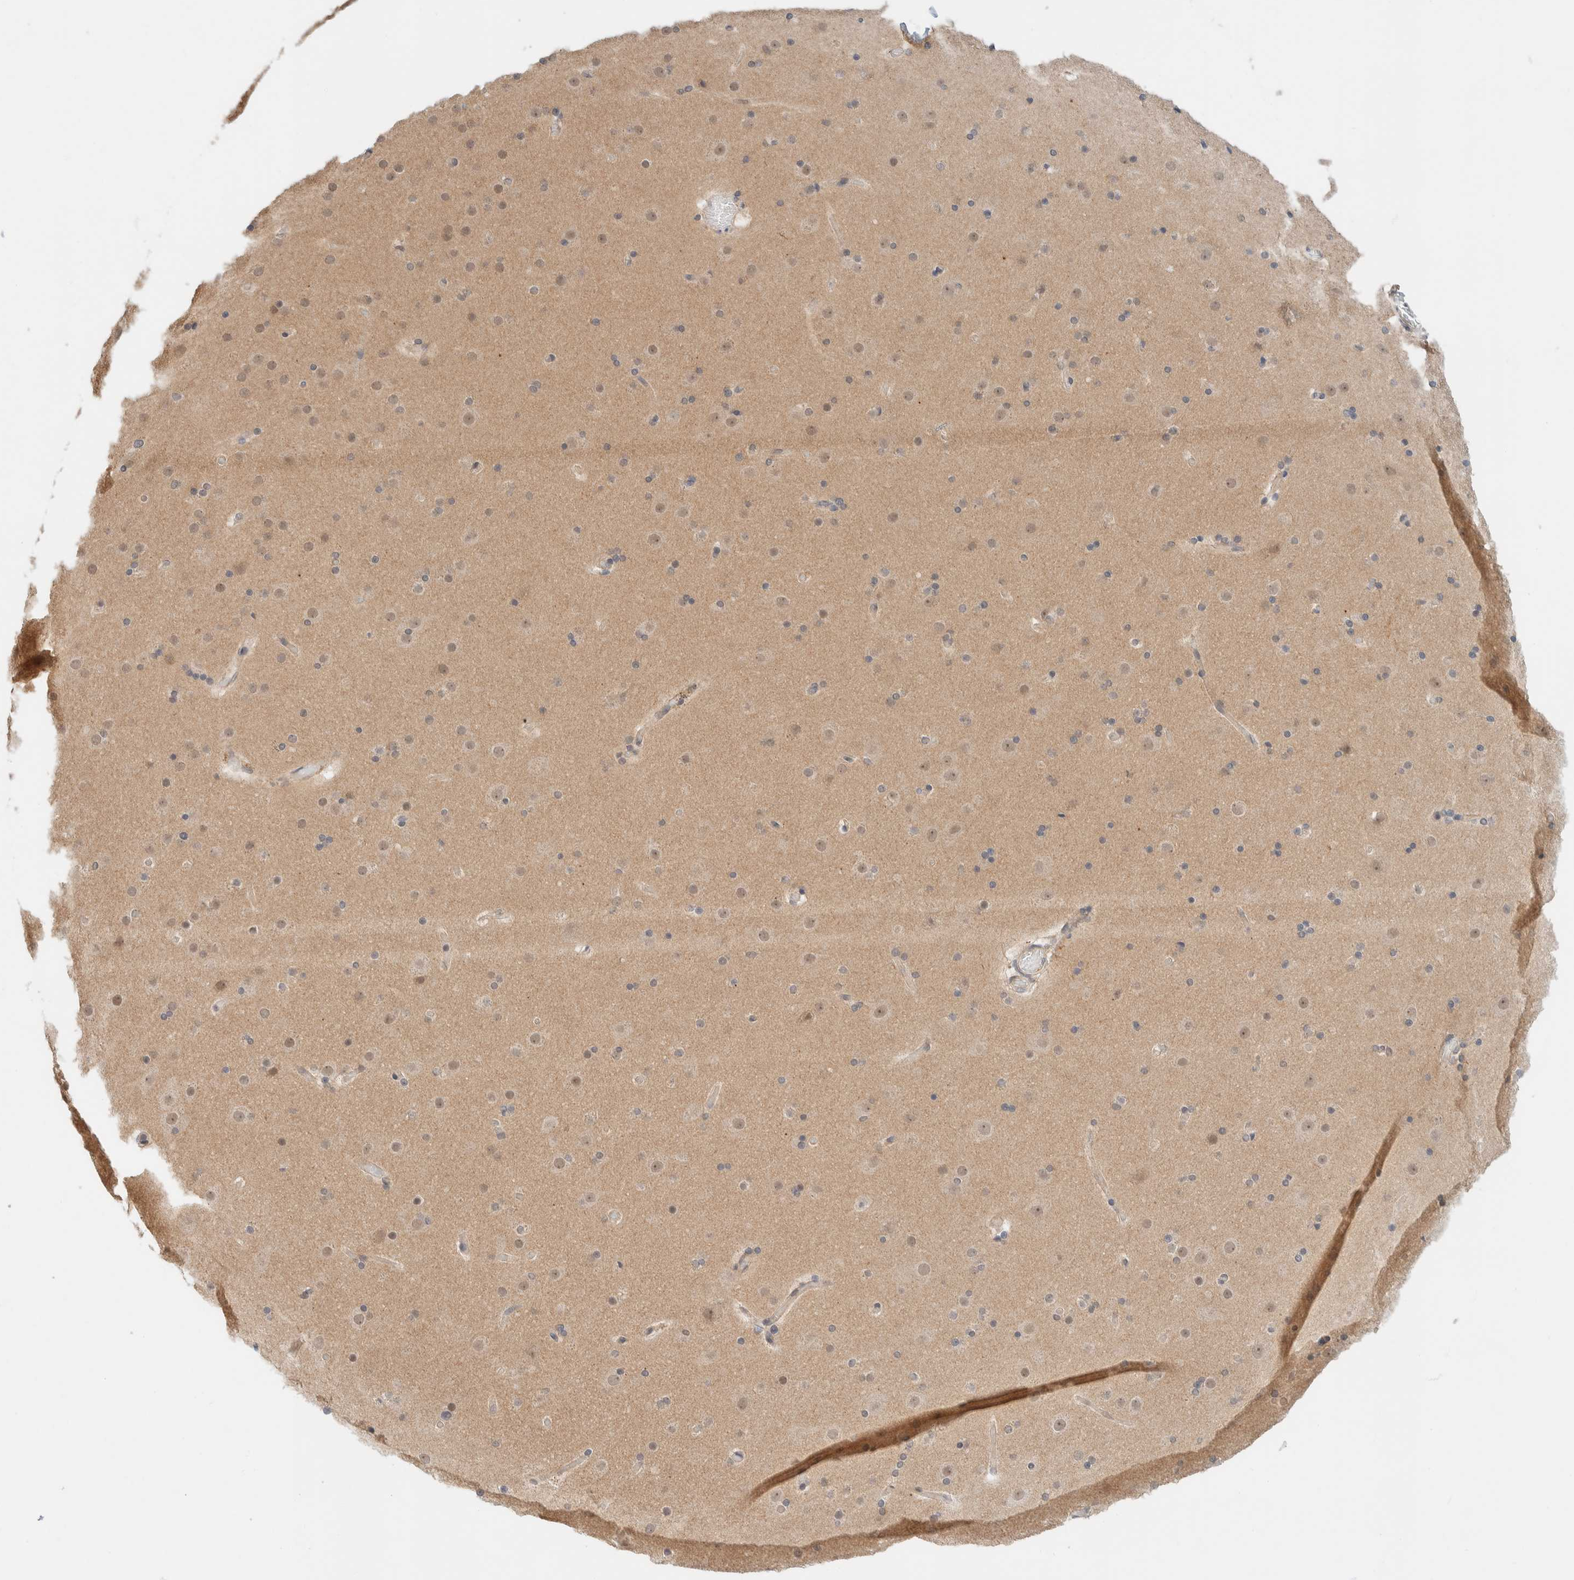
{"staining": {"intensity": "negative", "quantity": "none", "location": "none"}, "tissue": "cerebral cortex", "cell_type": "Endothelial cells", "image_type": "normal", "snomed": [{"axis": "morphology", "description": "Normal tissue, NOS"}, {"axis": "topography", "description": "Cerebral cortex"}], "caption": "Immunohistochemistry of normal human cerebral cortex displays no staining in endothelial cells.", "gene": "C8orf76", "patient": {"sex": "male", "age": 57}}